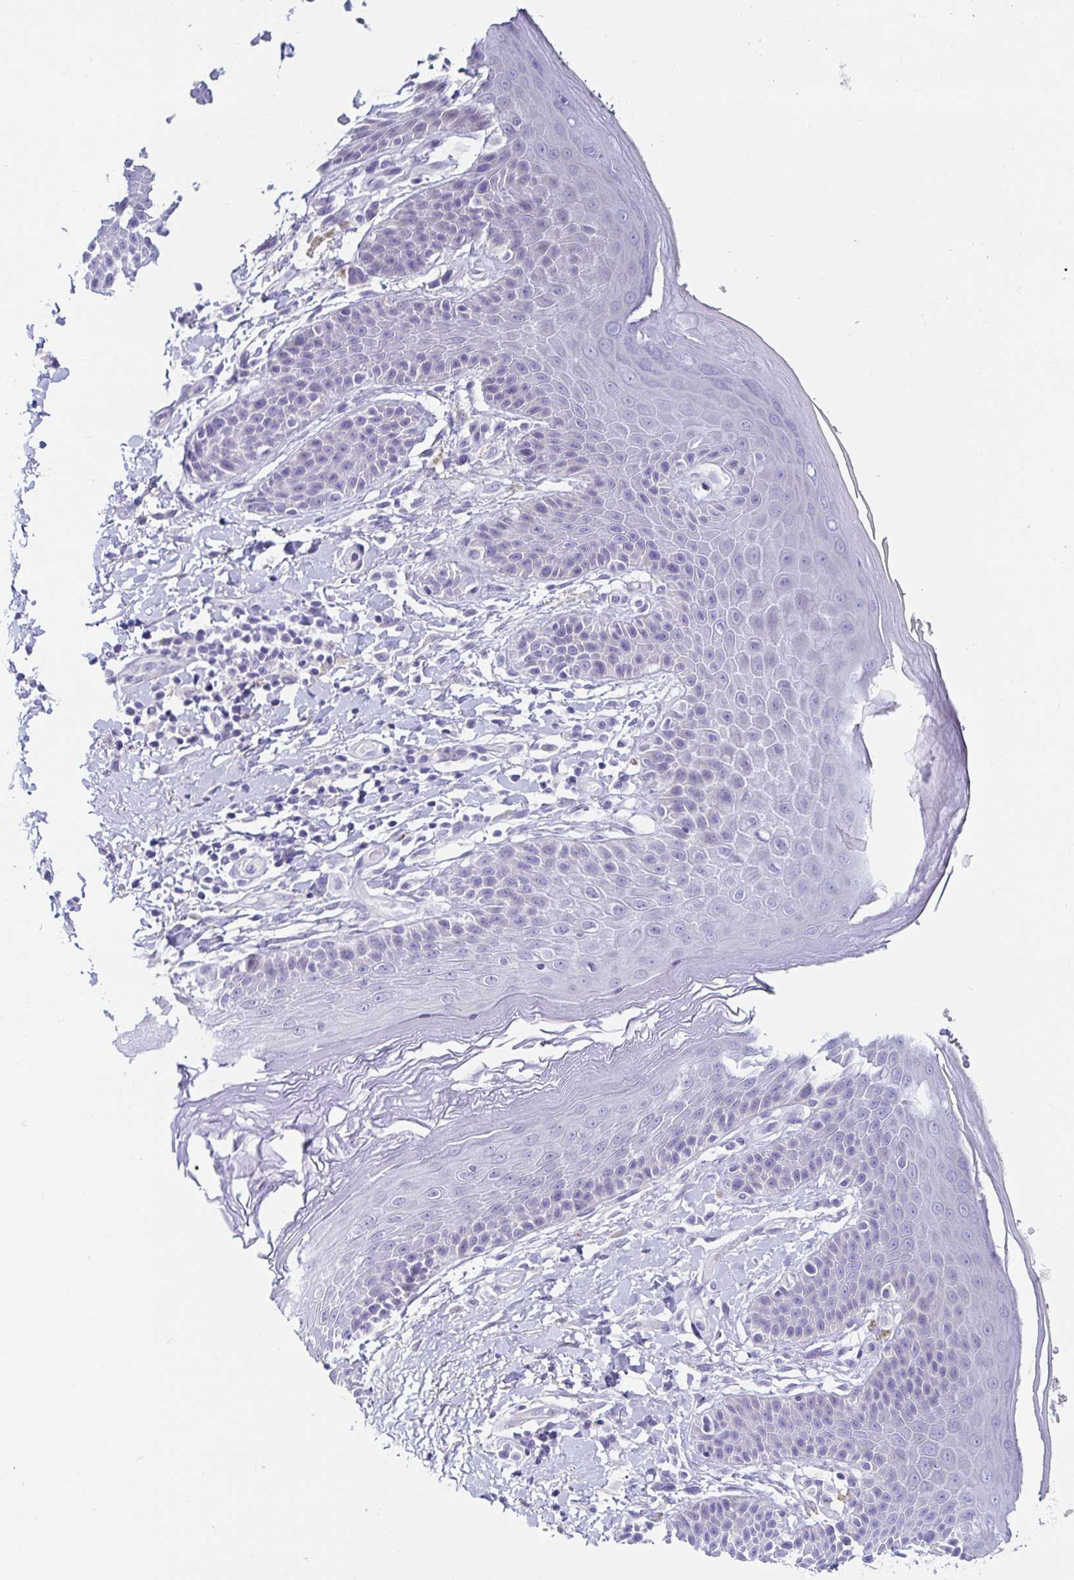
{"staining": {"intensity": "negative", "quantity": "none", "location": "none"}, "tissue": "skin", "cell_type": "Epidermal cells", "image_type": "normal", "snomed": [{"axis": "morphology", "description": "Normal tissue, NOS"}, {"axis": "topography", "description": "Anal"}, {"axis": "topography", "description": "Peripheral nerve tissue"}], "caption": "Unremarkable skin was stained to show a protein in brown. There is no significant positivity in epidermal cells.", "gene": "C4orf17", "patient": {"sex": "male", "age": 51}}